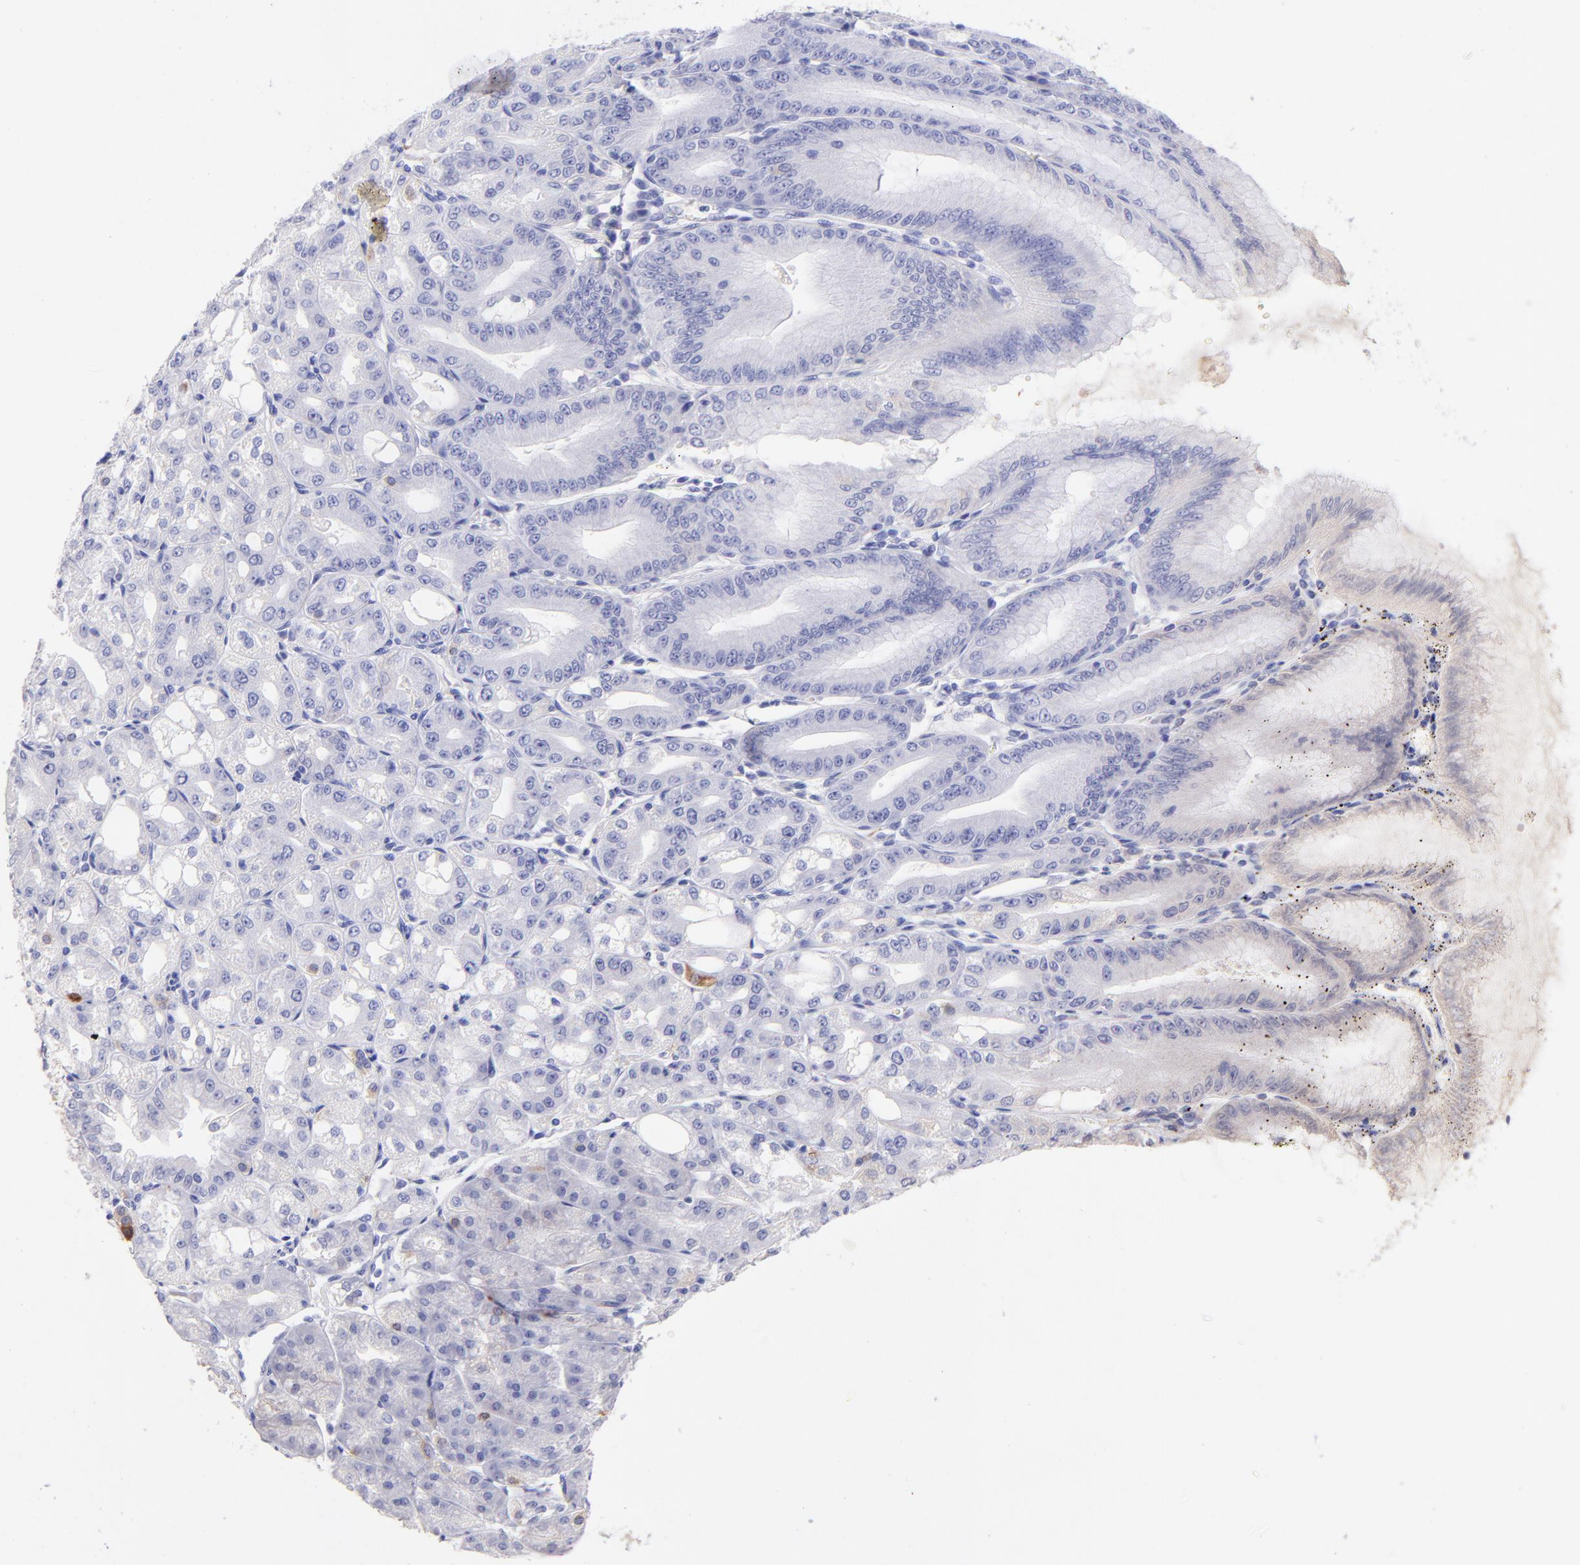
{"staining": {"intensity": "moderate", "quantity": "<25%", "location": "cytoplasmic/membranous"}, "tissue": "stomach", "cell_type": "Glandular cells", "image_type": "normal", "snomed": [{"axis": "morphology", "description": "Normal tissue, NOS"}, {"axis": "topography", "description": "Stomach, lower"}], "caption": "DAB immunohistochemical staining of unremarkable stomach demonstrates moderate cytoplasmic/membranous protein positivity in approximately <25% of glandular cells. The protein is shown in brown color, while the nuclei are stained blue.", "gene": "RAB3B", "patient": {"sex": "male", "age": 71}}